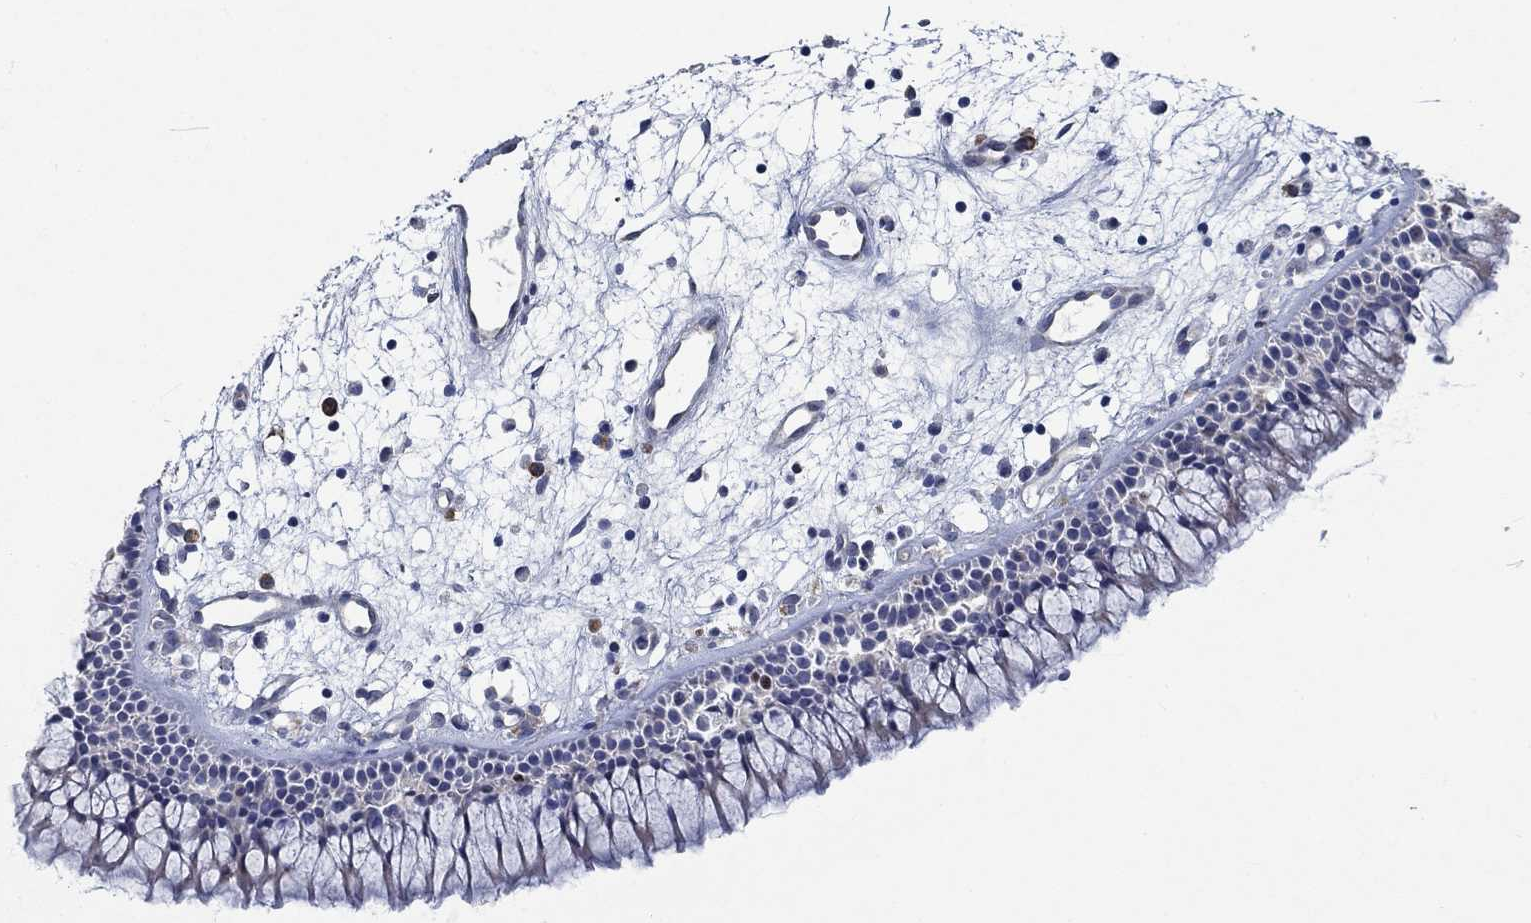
{"staining": {"intensity": "negative", "quantity": "none", "location": "none"}, "tissue": "nasopharynx", "cell_type": "Respiratory epithelial cells", "image_type": "normal", "snomed": [{"axis": "morphology", "description": "Normal tissue, NOS"}, {"axis": "morphology", "description": "Polyp, NOS"}, {"axis": "topography", "description": "Nasopharynx"}], "caption": "Immunohistochemical staining of normal nasopharynx displays no significant staining in respiratory epithelial cells.", "gene": "MMP24", "patient": {"sex": "female", "age": 56}}